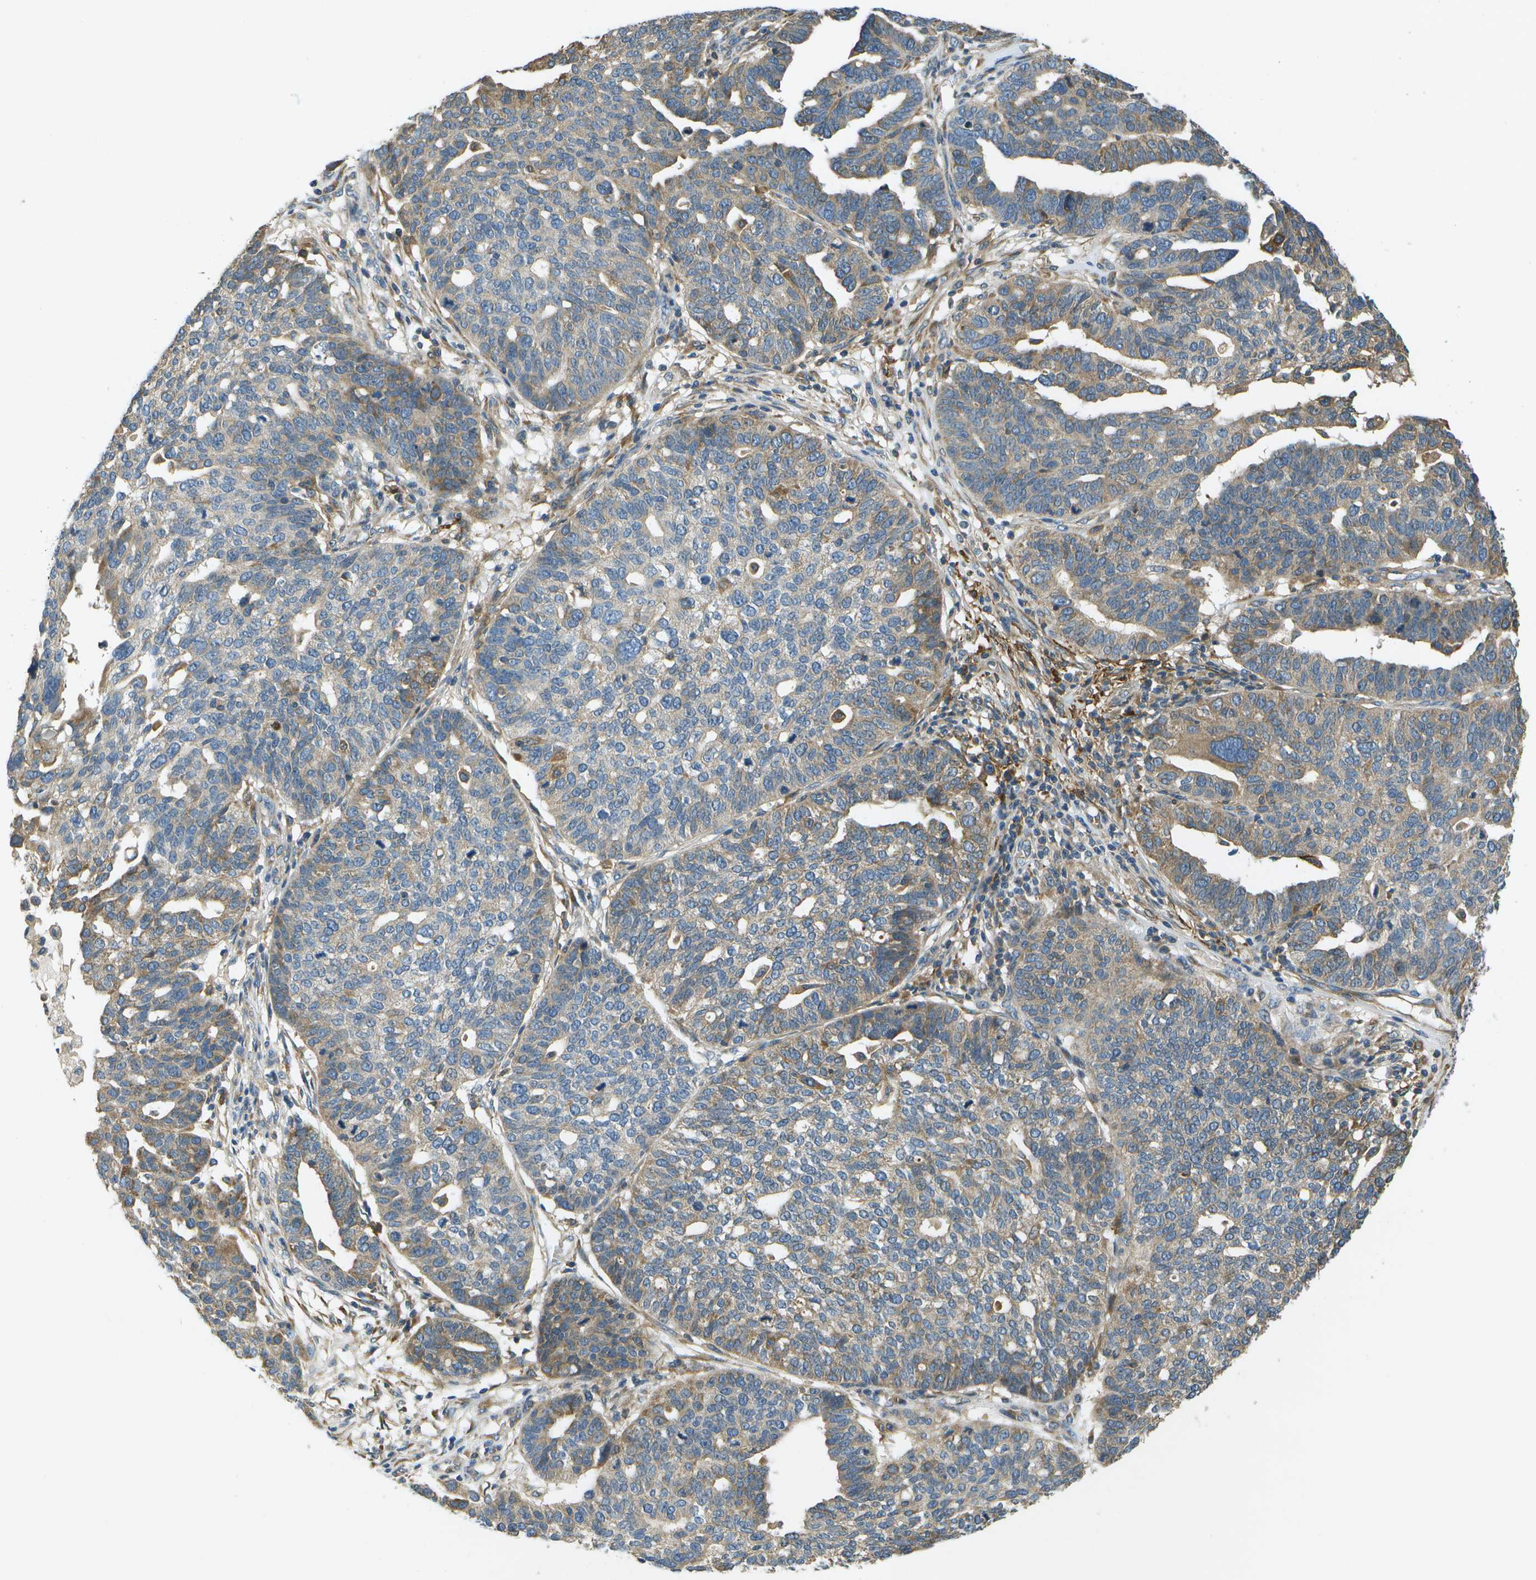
{"staining": {"intensity": "weak", "quantity": "25%-75%", "location": "cytoplasmic/membranous"}, "tissue": "ovarian cancer", "cell_type": "Tumor cells", "image_type": "cancer", "snomed": [{"axis": "morphology", "description": "Cystadenocarcinoma, serous, NOS"}, {"axis": "topography", "description": "Ovary"}], "caption": "IHC staining of serous cystadenocarcinoma (ovarian), which displays low levels of weak cytoplasmic/membranous positivity in about 25%-75% of tumor cells indicating weak cytoplasmic/membranous protein positivity. The staining was performed using DAB (3,3'-diaminobenzidine) (brown) for protein detection and nuclei were counterstained in hematoxylin (blue).", "gene": "SAMSN1", "patient": {"sex": "female", "age": 59}}